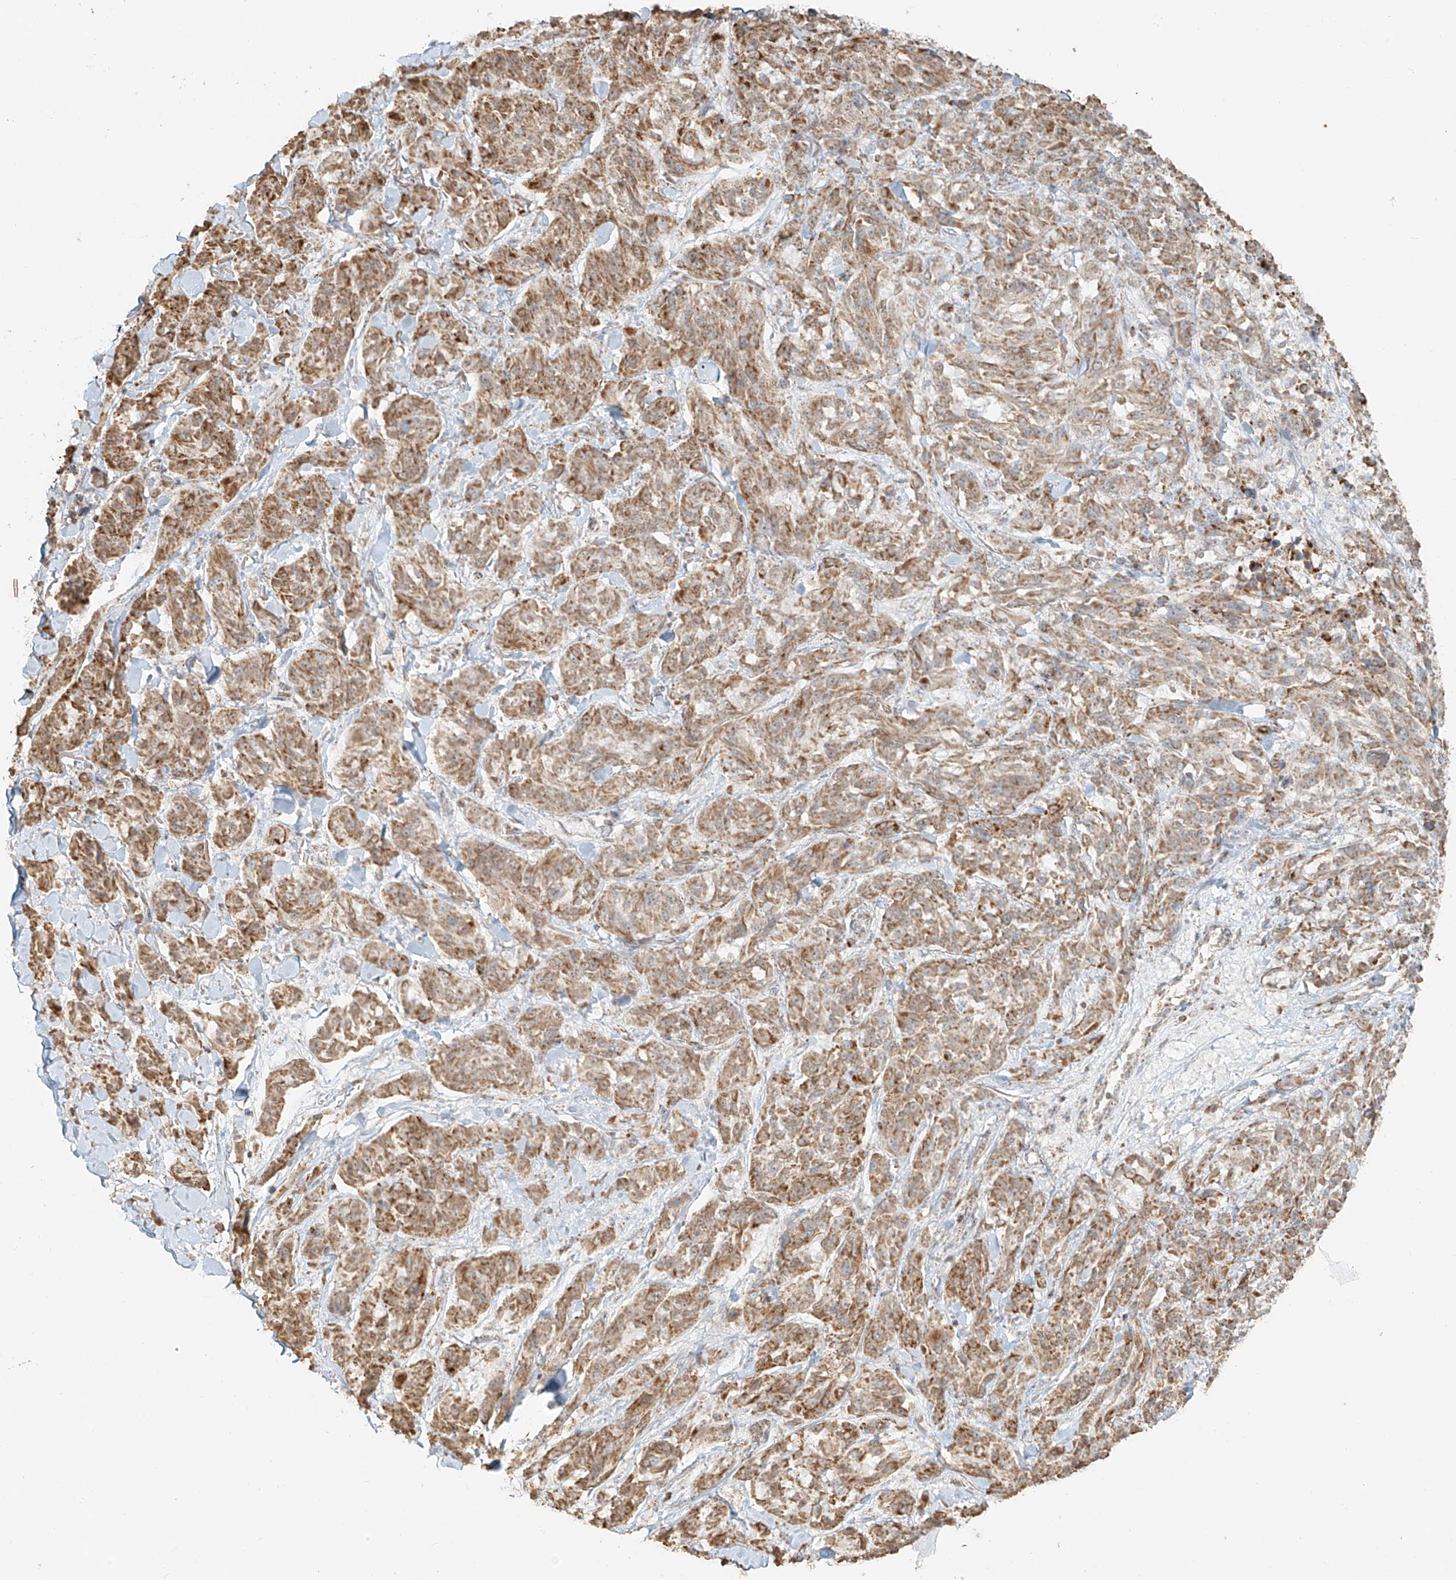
{"staining": {"intensity": "moderate", "quantity": ">75%", "location": "cytoplasmic/membranous"}, "tissue": "melanoma", "cell_type": "Tumor cells", "image_type": "cancer", "snomed": [{"axis": "morphology", "description": "Malignant melanoma, NOS"}, {"axis": "topography", "description": "Skin"}], "caption": "Moderate cytoplasmic/membranous protein staining is appreciated in approximately >75% of tumor cells in melanoma.", "gene": "MIPEP", "patient": {"sex": "male", "age": 53}}